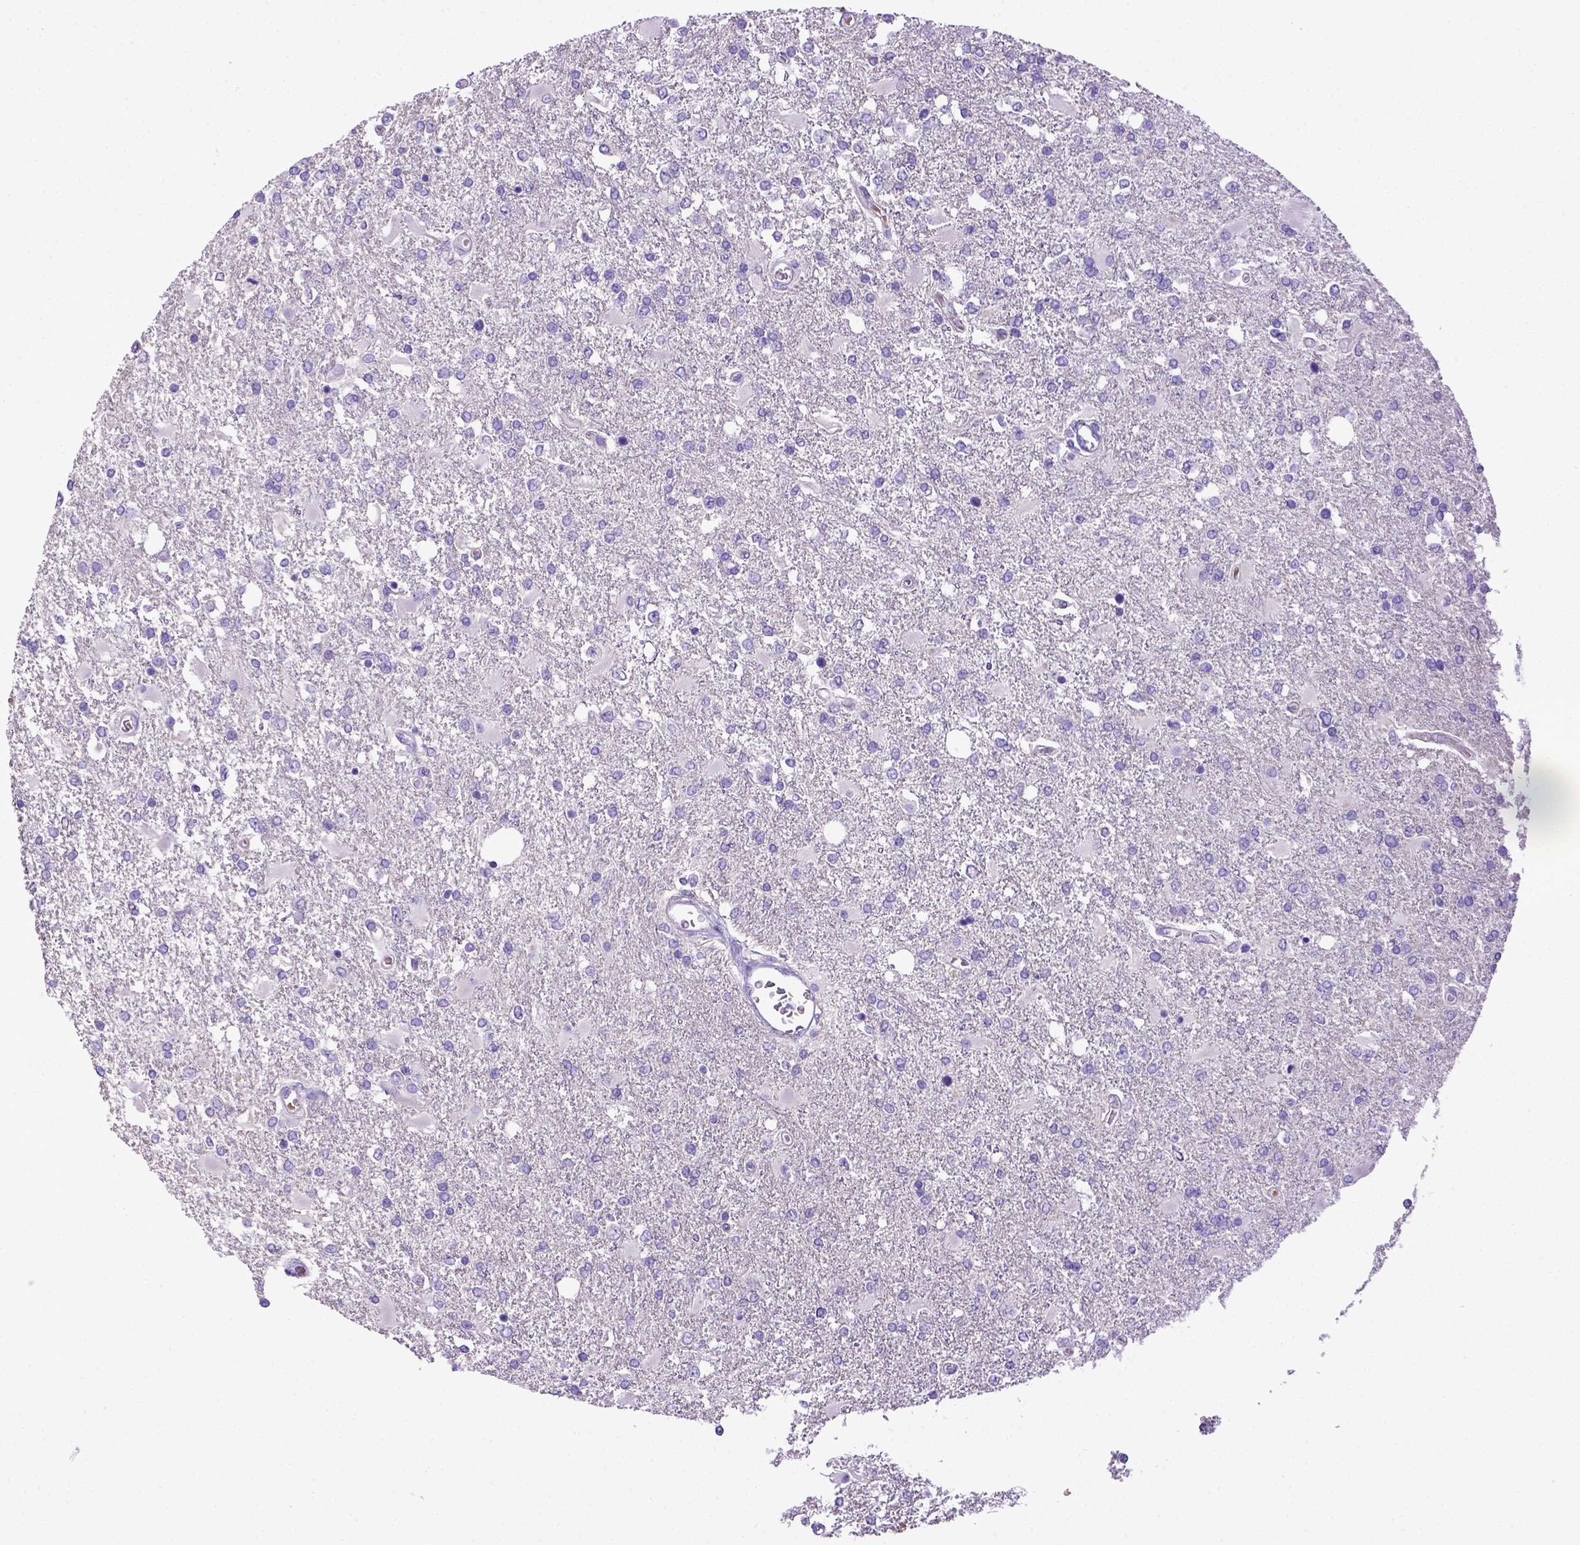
{"staining": {"intensity": "negative", "quantity": "none", "location": "none"}, "tissue": "glioma", "cell_type": "Tumor cells", "image_type": "cancer", "snomed": [{"axis": "morphology", "description": "Glioma, malignant, High grade"}, {"axis": "topography", "description": "Cerebral cortex"}], "caption": "High power microscopy micrograph of an immunohistochemistry (IHC) image of glioma, revealing no significant staining in tumor cells.", "gene": "ADAM12", "patient": {"sex": "male", "age": 79}}